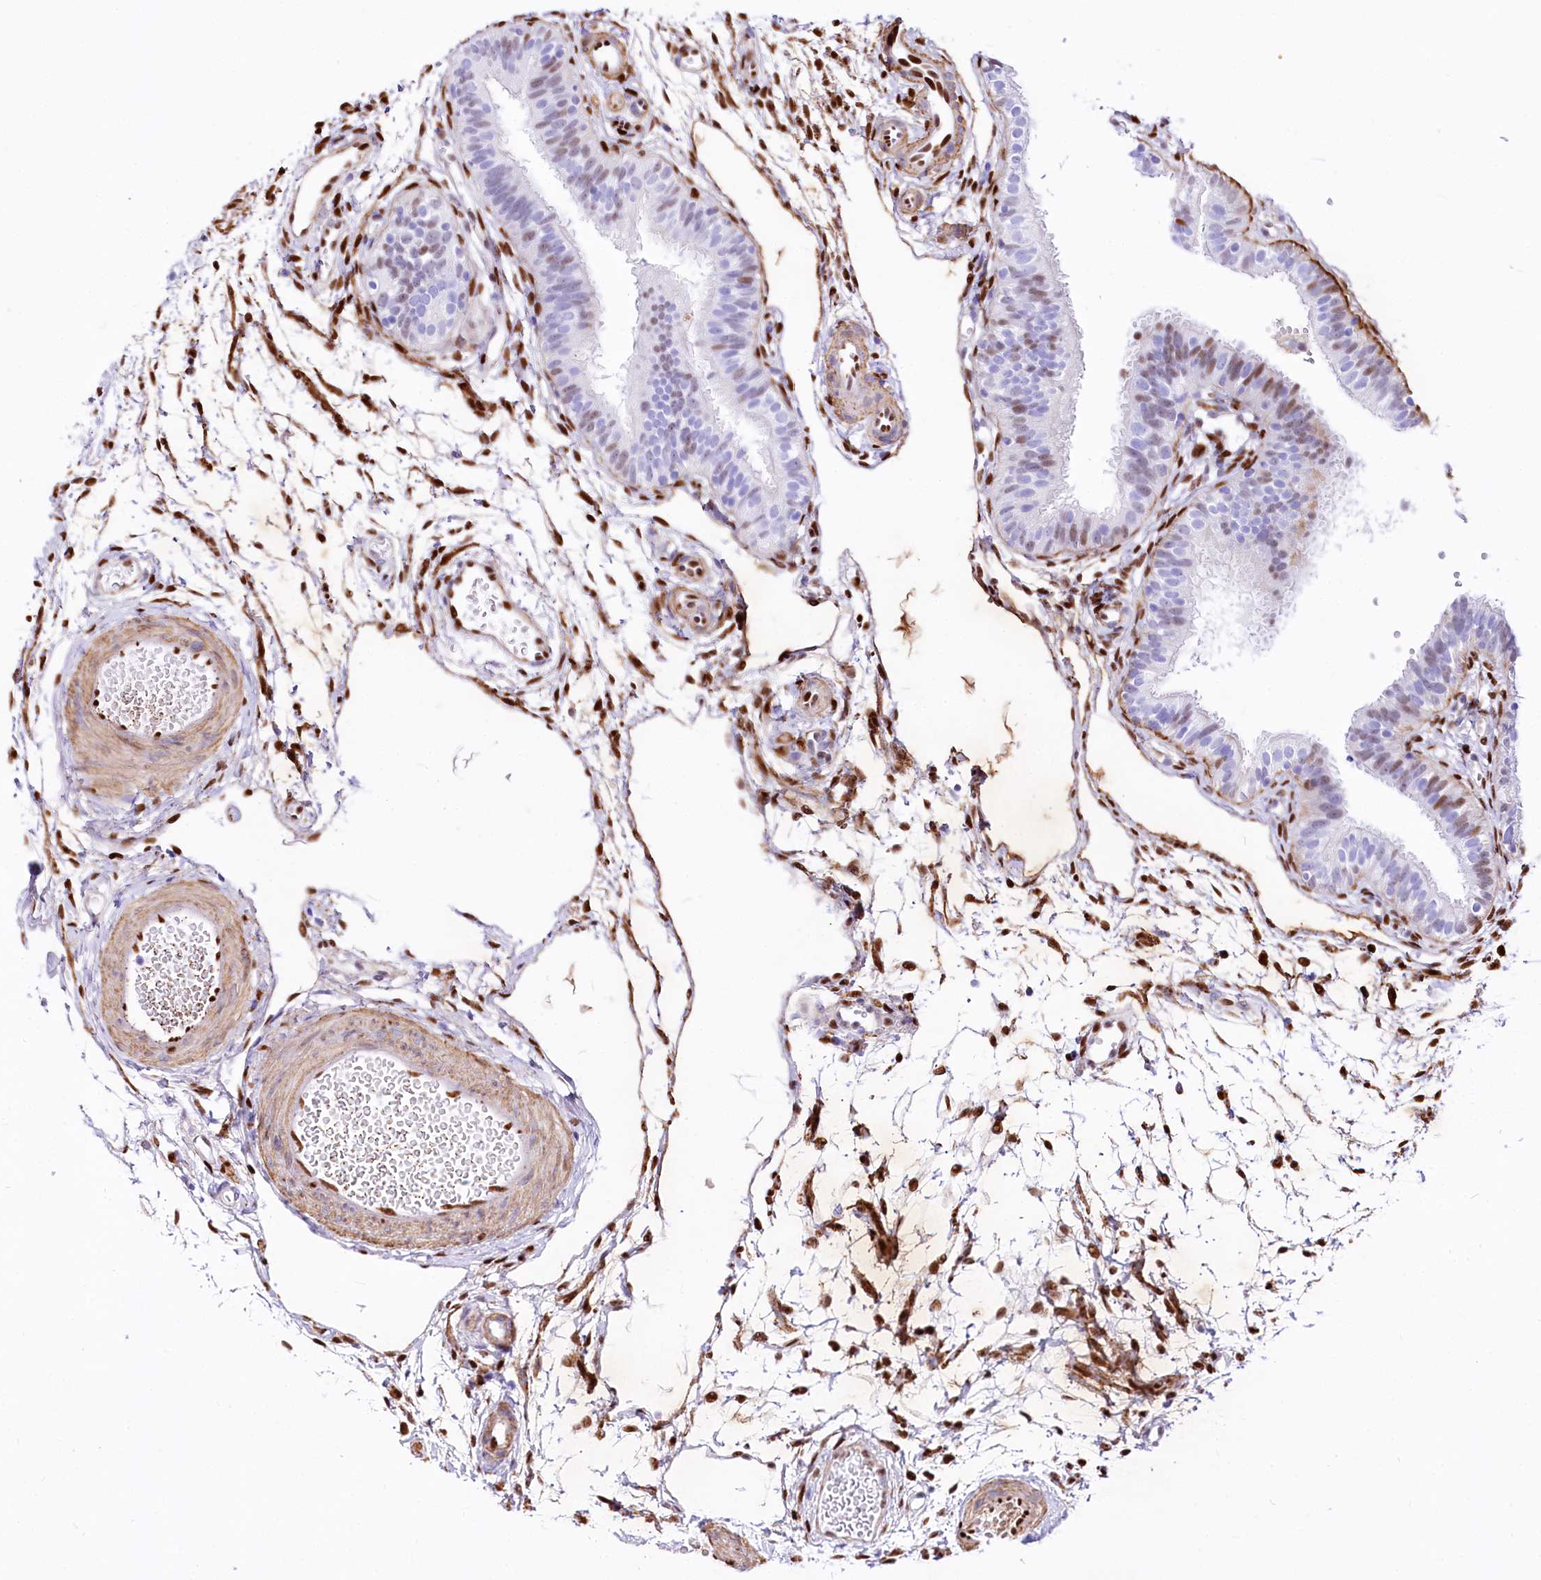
{"staining": {"intensity": "weak", "quantity": "<25%", "location": "nuclear"}, "tissue": "fallopian tube", "cell_type": "Glandular cells", "image_type": "normal", "snomed": [{"axis": "morphology", "description": "Normal tissue, NOS"}, {"axis": "topography", "description": "Fallopian tube"}], "caption": "High magnification brightfield microscopy of normal fallopian tube stained with DAB (brown) and counterstained with hematoxylin (blue): glandular cells show no significant staining. (Brightfield microscopy of DAB (3,3'-diaminobenzidine) immunohistochemistry (IHC) at high magnification).", "gene": "PTMS", "patient": {"sex": "female", "age": 35}}